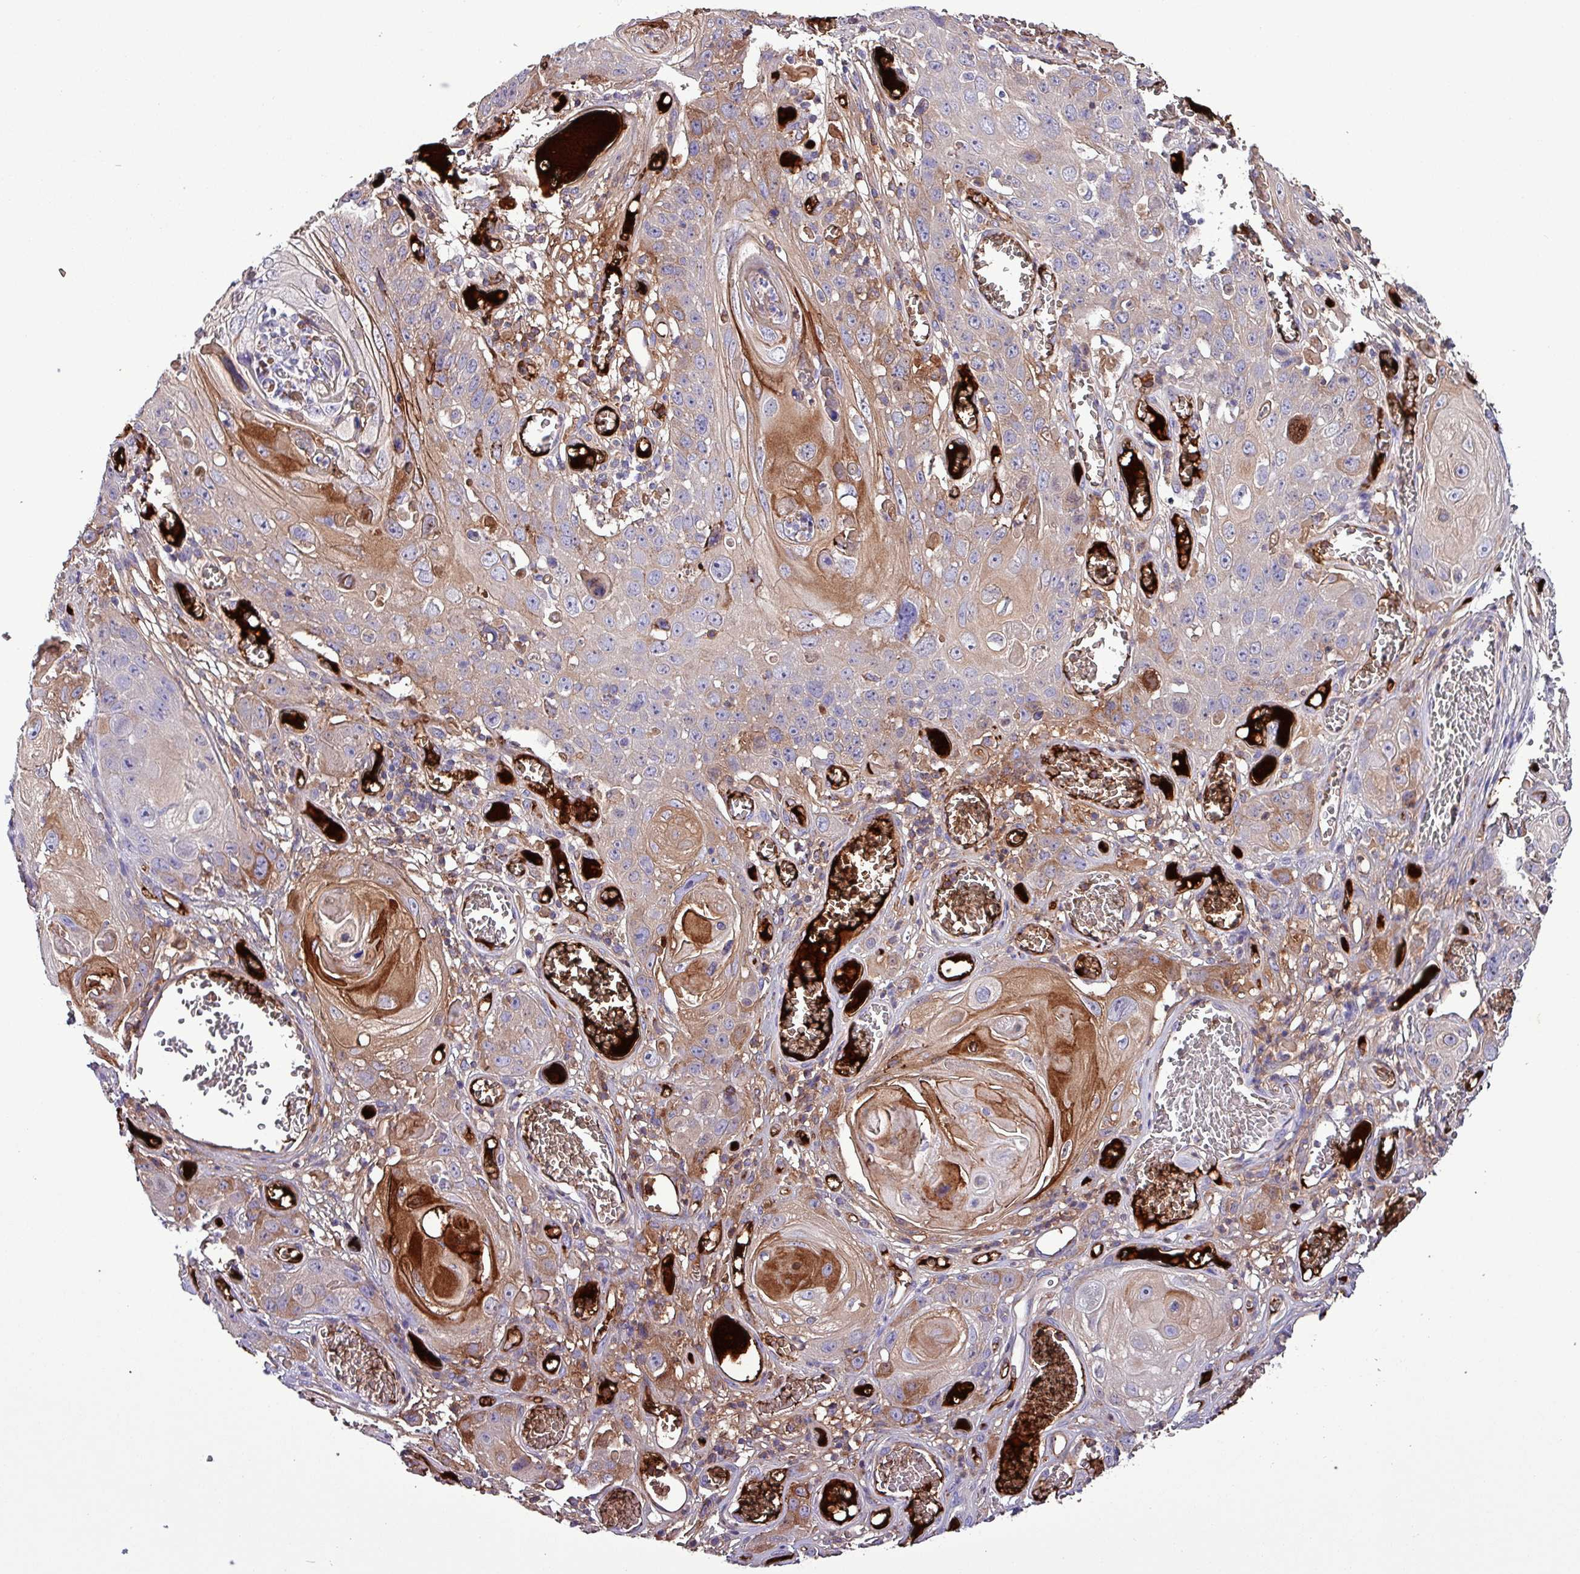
{"staining": {"intensity": "moderate", "quantity": "25%-75%", "location": "cytoplasmic/membranous"}, "tissue": "skin cancer", "cell_type": "Tumor cells", "image_type": "cancer", "snomed": [{"axis": "morphology", "description": "Squamous cell carcinoma, NOS"}, {"axis": "topography", "description": "Skin"}], "caption": "Protein positivity by immunohistochemistry reveals moderate cytoplasmic/membranous positivity in approximately 25%-75% of tumor cells in skin squamous cell carcinoma. The protein is shown in brown color, while the nuclei are stained blue.", "gene": "HP", "patient": {"sex": "male", "age": 55}}